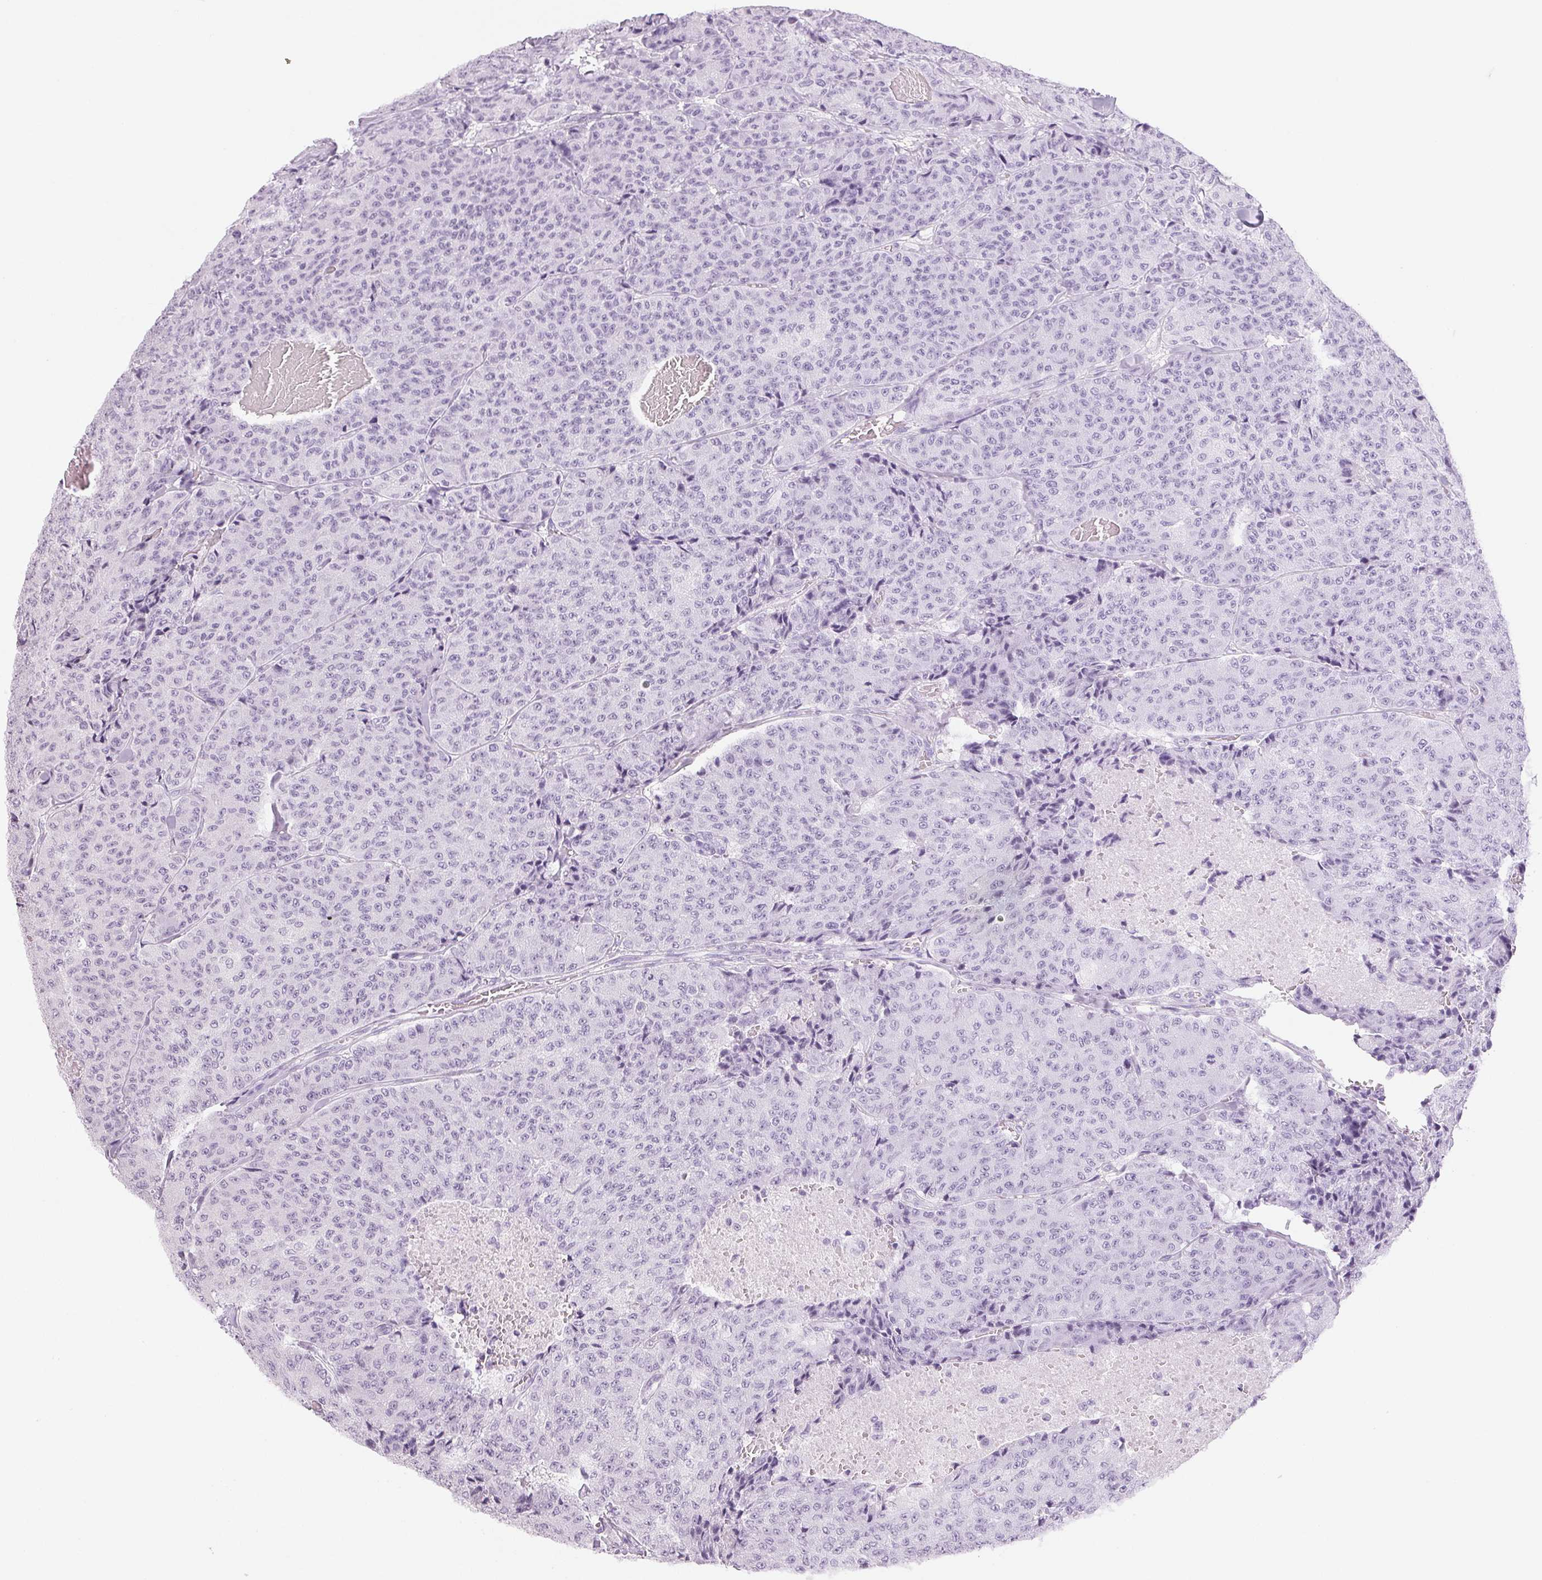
{"staining": {"intensity": "negative", "quantity": "none", "location": "none"}, "tissue": "carcinoid", "cell_type": "Tumor cells", "image_type": "cancer", "snomed": [{"axis": "morphology", "description": "Carcinoid, malignant, NOS"}, {"axis": "topography", "description": "Lung"}], "caption": "Immunohistochemistry image of neoplastic tissue: human carcinoid stained with DAB (3,3'-diaminobenzidine) exhibits no significant protein positivity in tumor cells.", "gene": "LTF", "patient": {"sex": "male", "age": 71}}